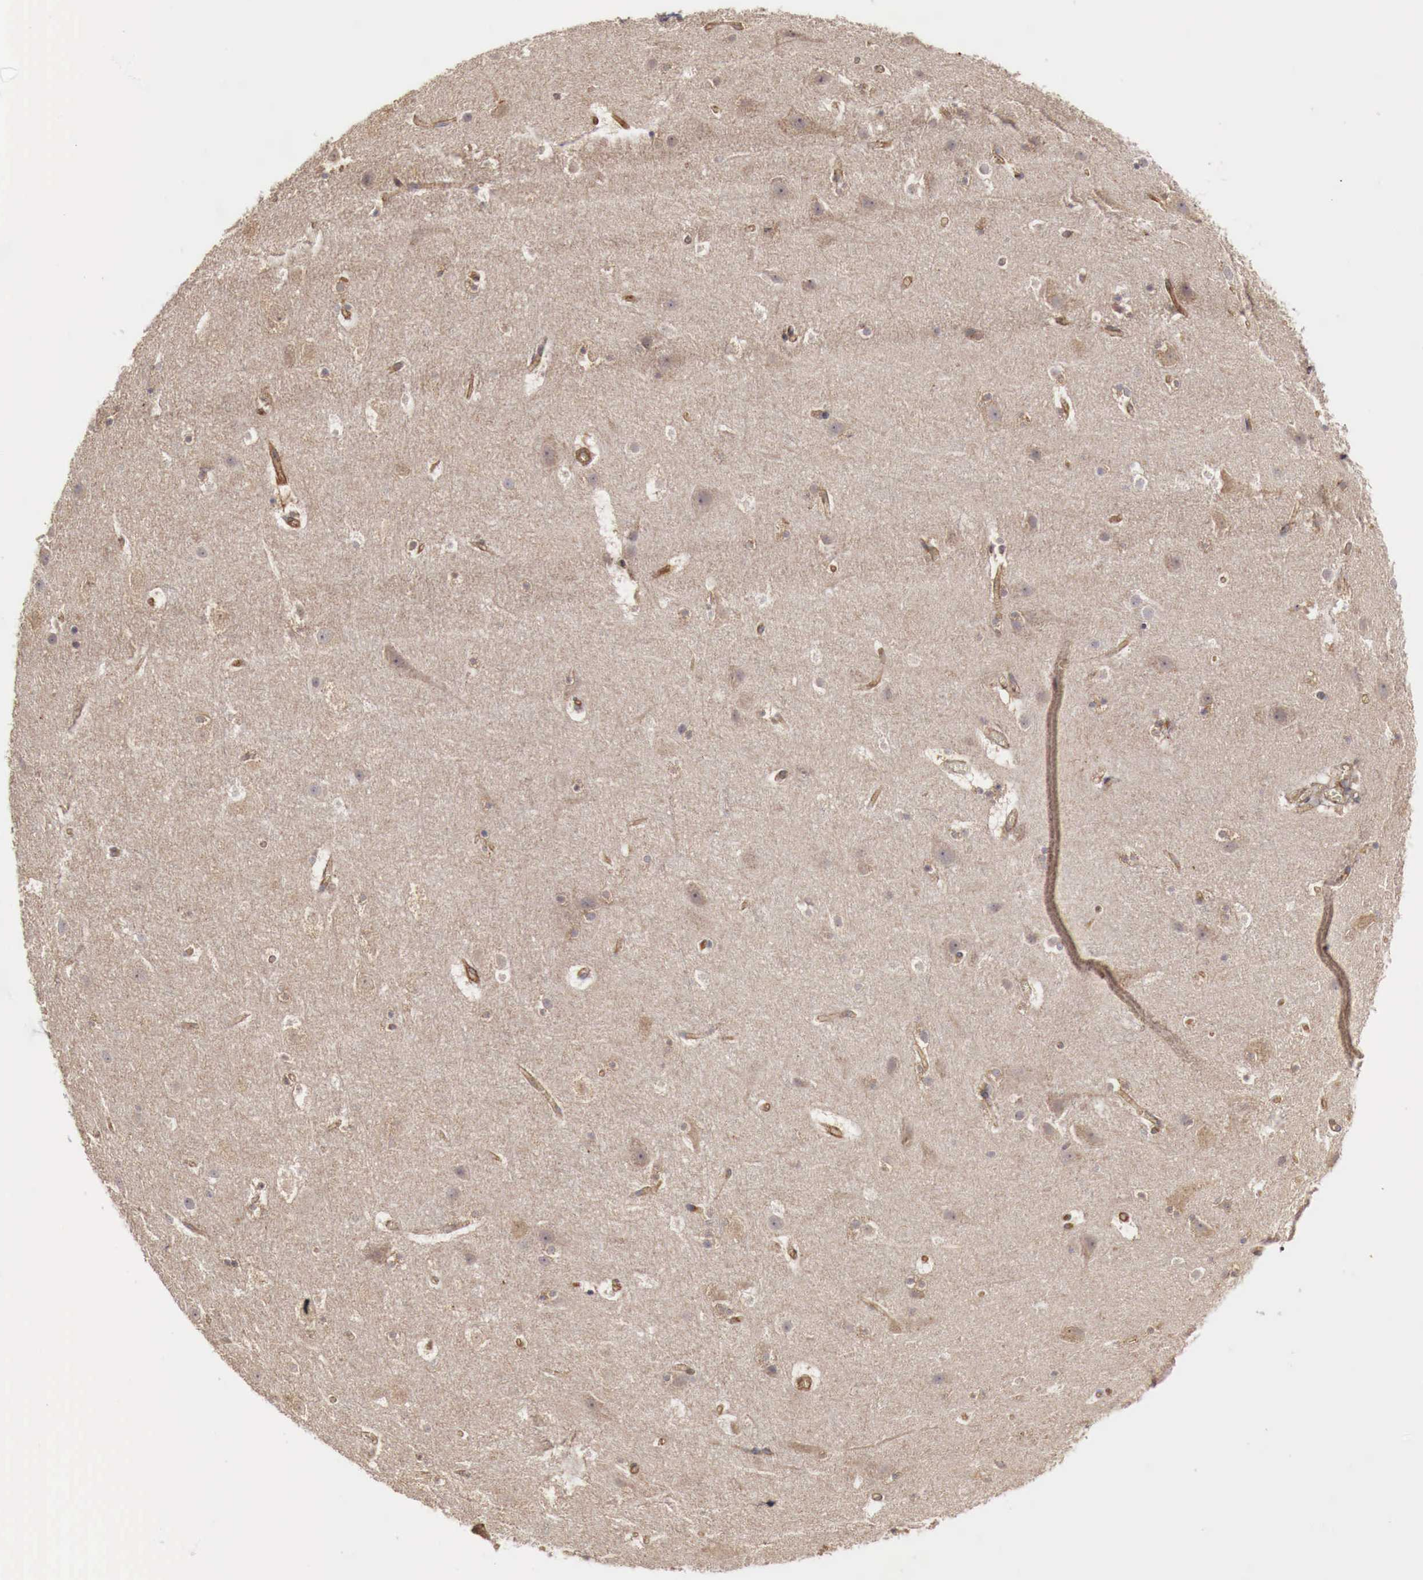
{"staining": {"intensity": "moderate", "quantity": ">75%", "location": "cytoplasmic/membranous"}, "tissue": "cerebral cortex", "cell_type": "Endothelial cells", "image_type": "normal", "snomed": [{"axis": "morphology", "description": "Normal tissue, NOS"}, {"axis": "topography", "description": "Cerebral cortex"}], "caption": "Immunohistochemistry (IHC) histopathology image of normal human cerebral cortex stained for a protein (brown), which demonstrates medium levels of moderate cytoplasmic/membranous expression in approximately >75% of endothelial cells.", "gene": "ARMCX4", "patient": {"sex": "male", "age": 45}}